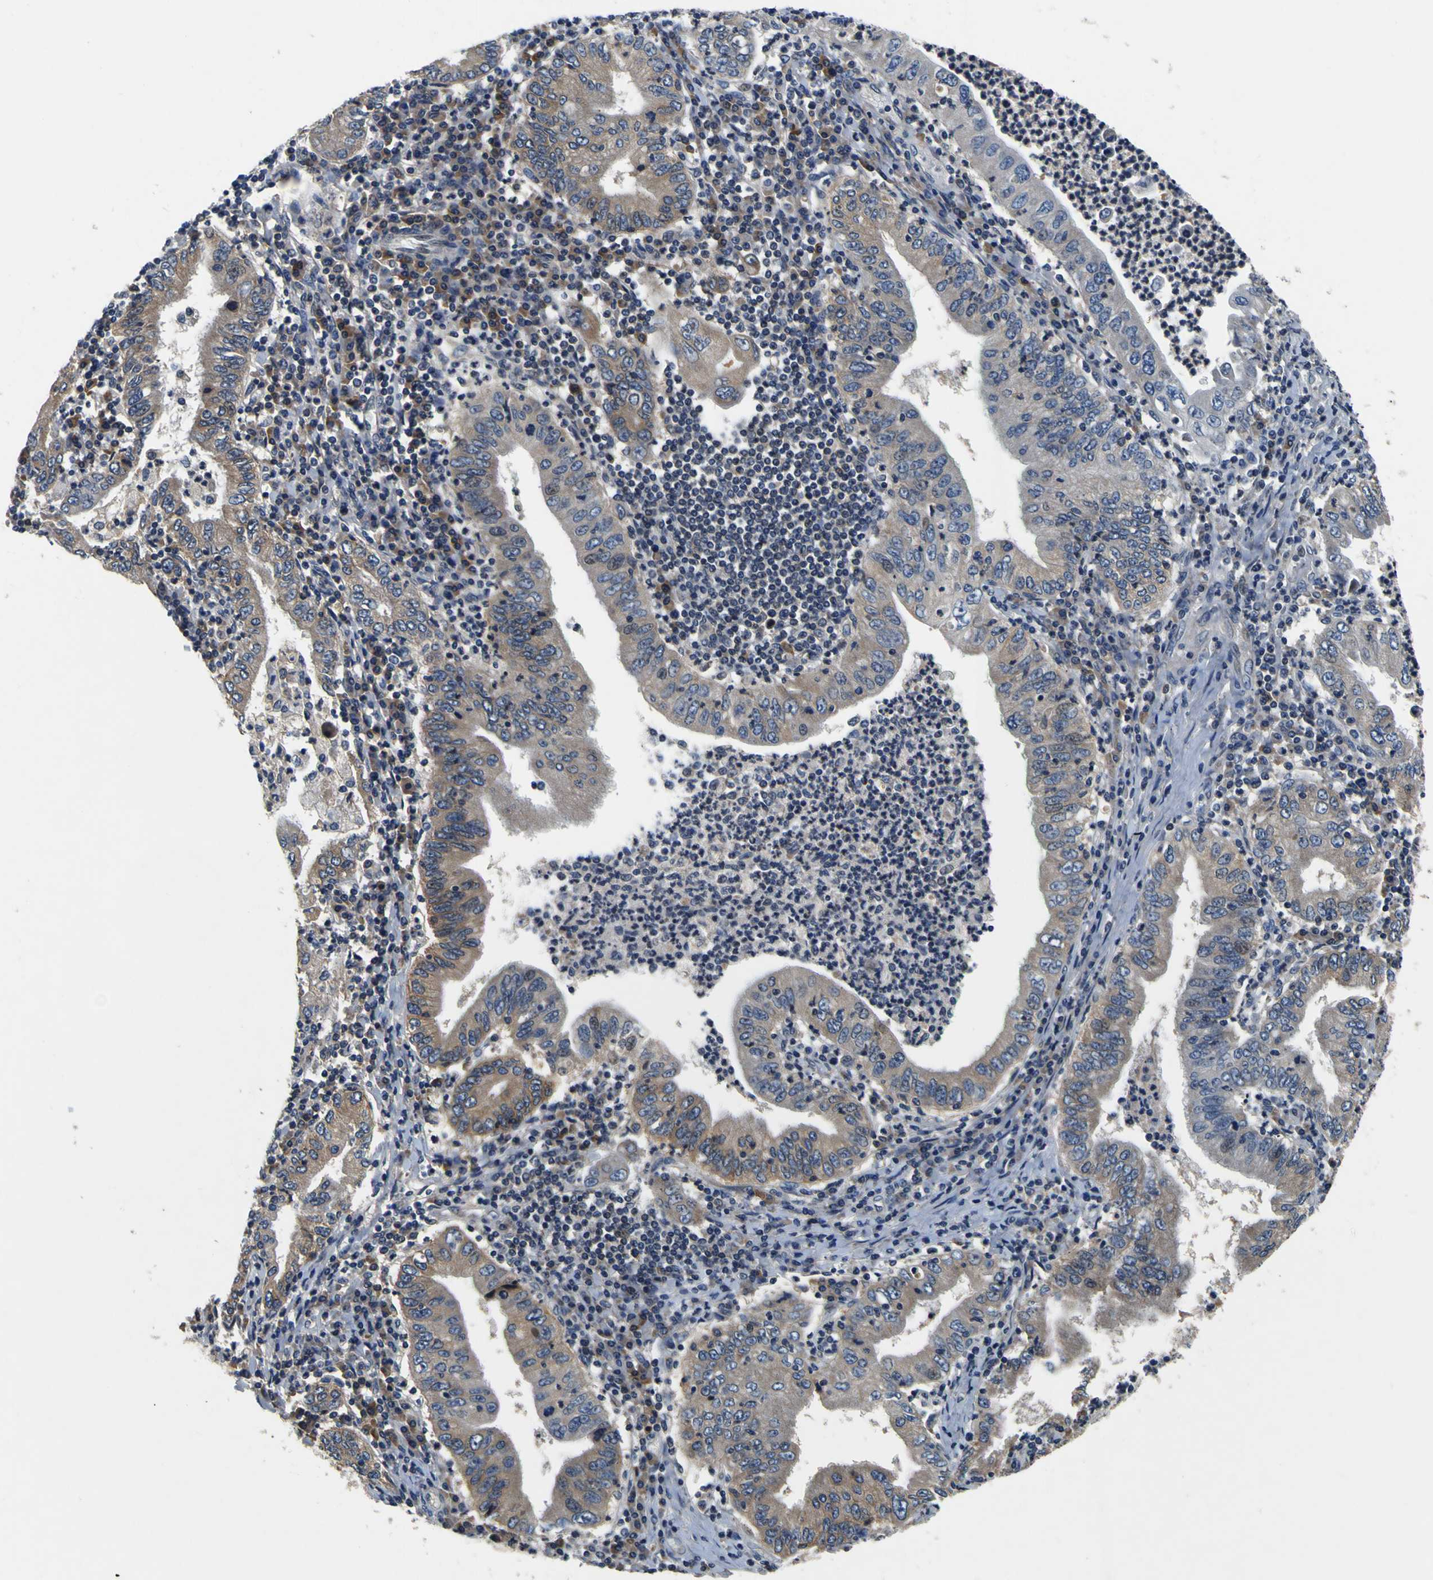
{"staining": {"intensity": "weak", "quantity": "25%-75%", "location": "cytoplasmic/membranous,nuclear"}, "tissue": "stomach cancer", "cell_type": "Tumor cells", "image_type": "cancer", "snomed": [{"axis": "morphology", "description": "Normal tissue, NOS"}, {"axis": "morphology", "description": "Adenocarcinoma, NOS"}, {"axis": "topography", "description": "Esophagus"}, {"axis": "topography", "description": "Stomach, upper"}, {"axis": "topography", "description": "Peripheral nerve tissue"}], "caption": "Immunohistochemical staining of adenocarcinoma (stomach) demonstrates low levels of weak cytoplasmic/membranous and nuclear protein expression in about 25%-75% of tumor cells.", "gene": "EPHB4", "patient": {"sex": "male", "age": 62}}